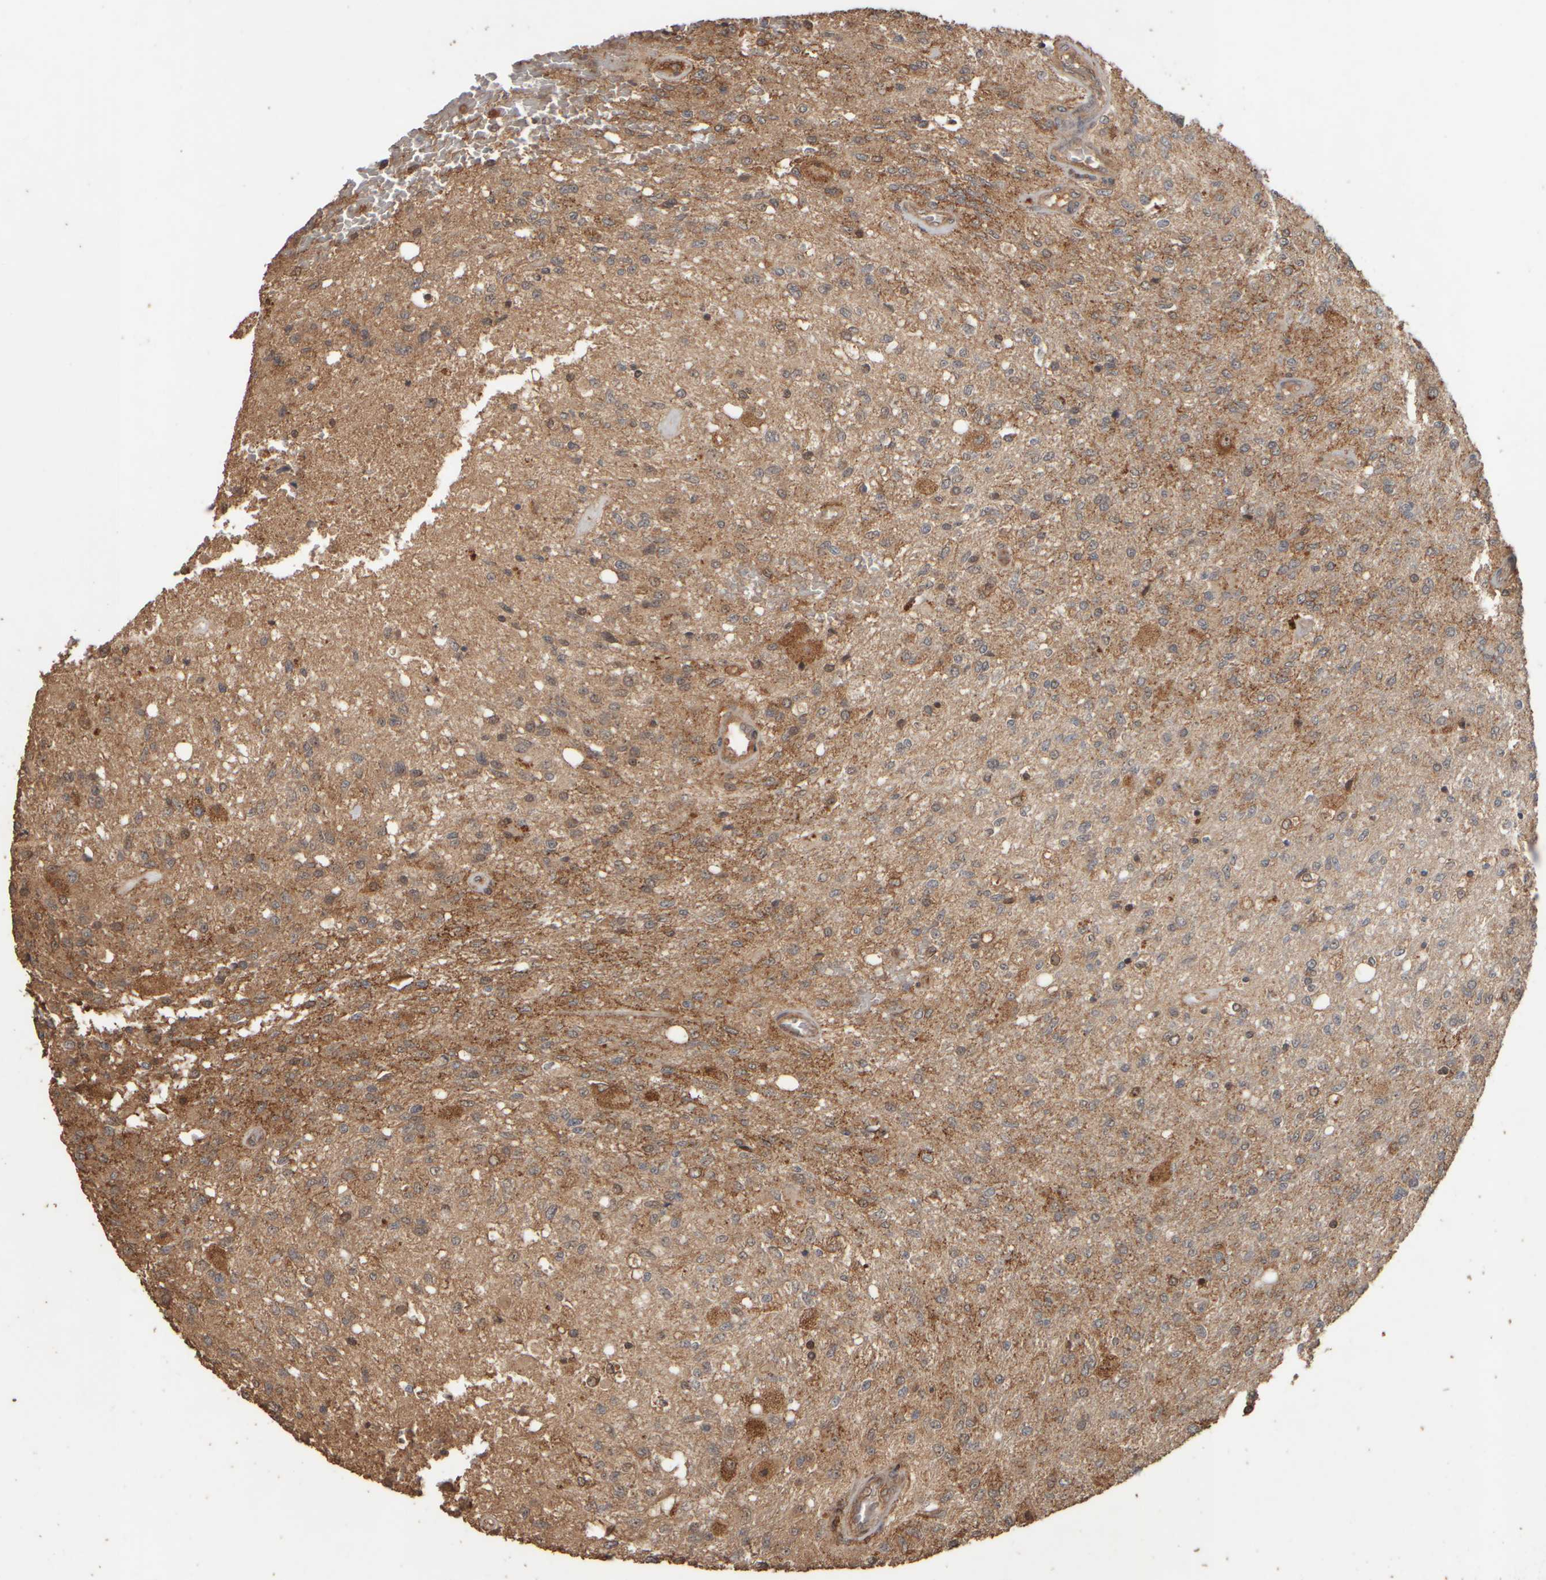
{"staining": {"intensity": "moderate", "quantity": "25%-75%", "location": "cytoplasmic/membranous,nuclear"}, "tissue": "glioma", "cell_type": "Tumor cells", "image_type": "cancer", "snomed": [{"axis": "morphology", "description": "Normal tissue, NOS"}, {"axis": "morphology", "description": "Glioma, malignant, High grade"}, {"axis": "topography", "description": "Cerebral cortex"}], "caption": "A high-resolution micrograph shows immunohistochemistry (IHC) staining of malignant glioma (high-grade), which exhibits moderate cytoplasmic/membranous and nuclear positivity in about 25%-75% of tumor cells.", "gene": "SPHK1", "patient": {"sex": "male", "age": 77}}